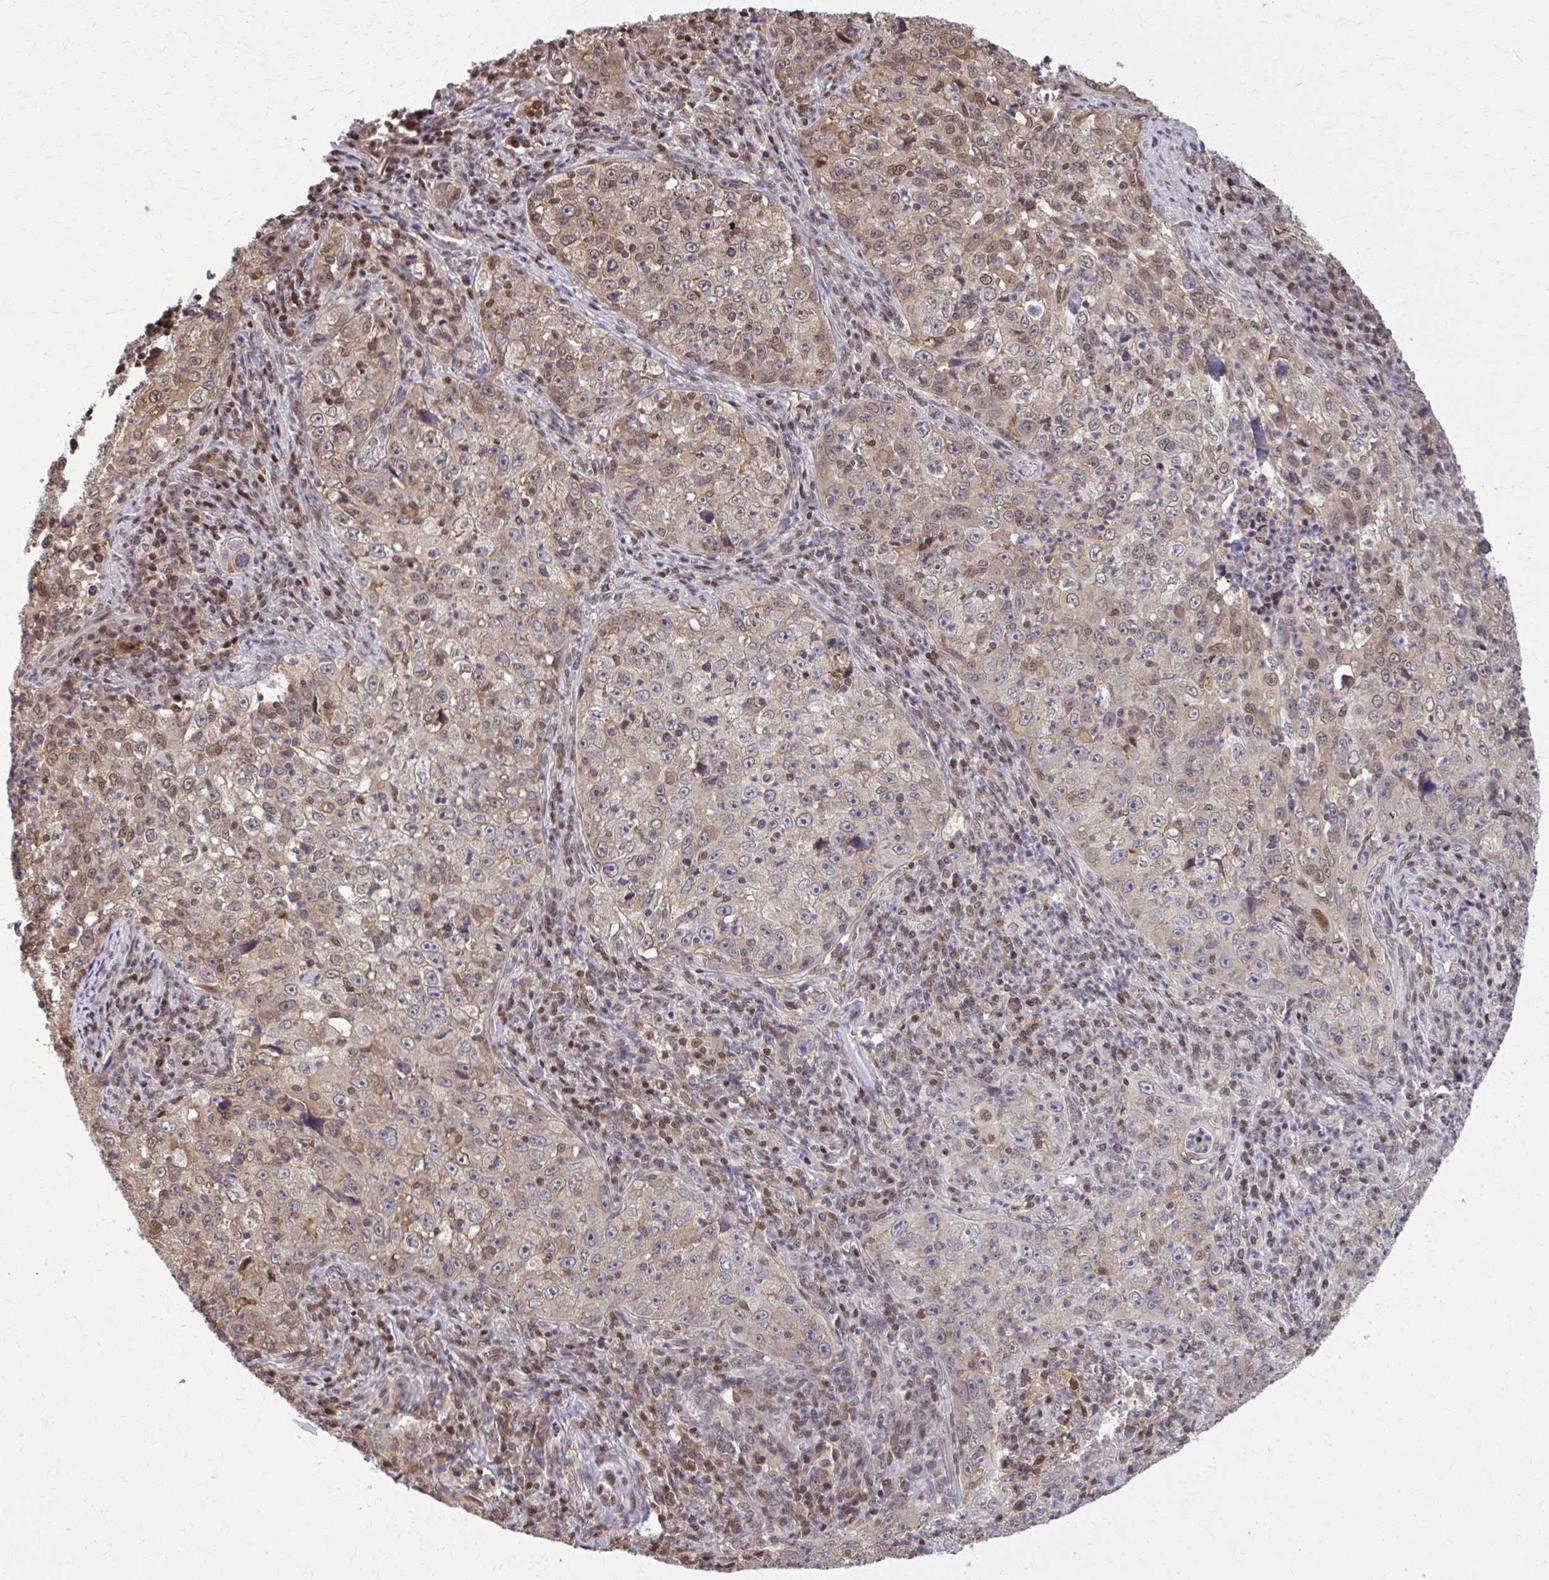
{"staining": {"intensity": "weak", "quantity": ">75%", "location": "cytoplasmic/membranous,nuclear"}, "tissue": "lung cancer", "cell_type": "Tumor cells", "image_type": "cancer", "snomed": [{"axis": "morphology", "description": "Squamous cell carcinoma, NOS"}, {"axis": "topography", "description": "Lung"}], "caption": "DAB immunohistochemical staining of lung squamous cell carcinoma reveals weak cytoplasmic/membranous and nuclear protein expression in approximately >75% of tumor cells.", "gene": "MDH1", "patient": {"sex": "male", "age": 71}}